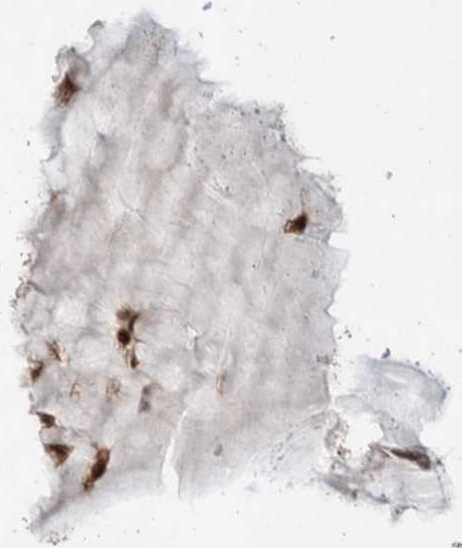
{"staining": {"intensity": "strong", "quantity": ">75%", "location": "nuclear"}, "tissue": "endometrial cancer", "cell_type": "Tumor cells", "image_type": "cancer", "snomed": [{"axis": "morphology", "description": "Adenocarcinoma, NOS"}, {"axis": "topography", "description": "Endometrium"}], "caption": "Adenocarcinoma (endometrial) tissue demonstrates strong nuclear staining in approximately >75% of tumor cells, visualized by immunohistochemistry. The protein of interest is shown in brown color, while the nuclei are stained blue.", "gene": "CHD4", "patient": {"sex": "female", "age": 81}}